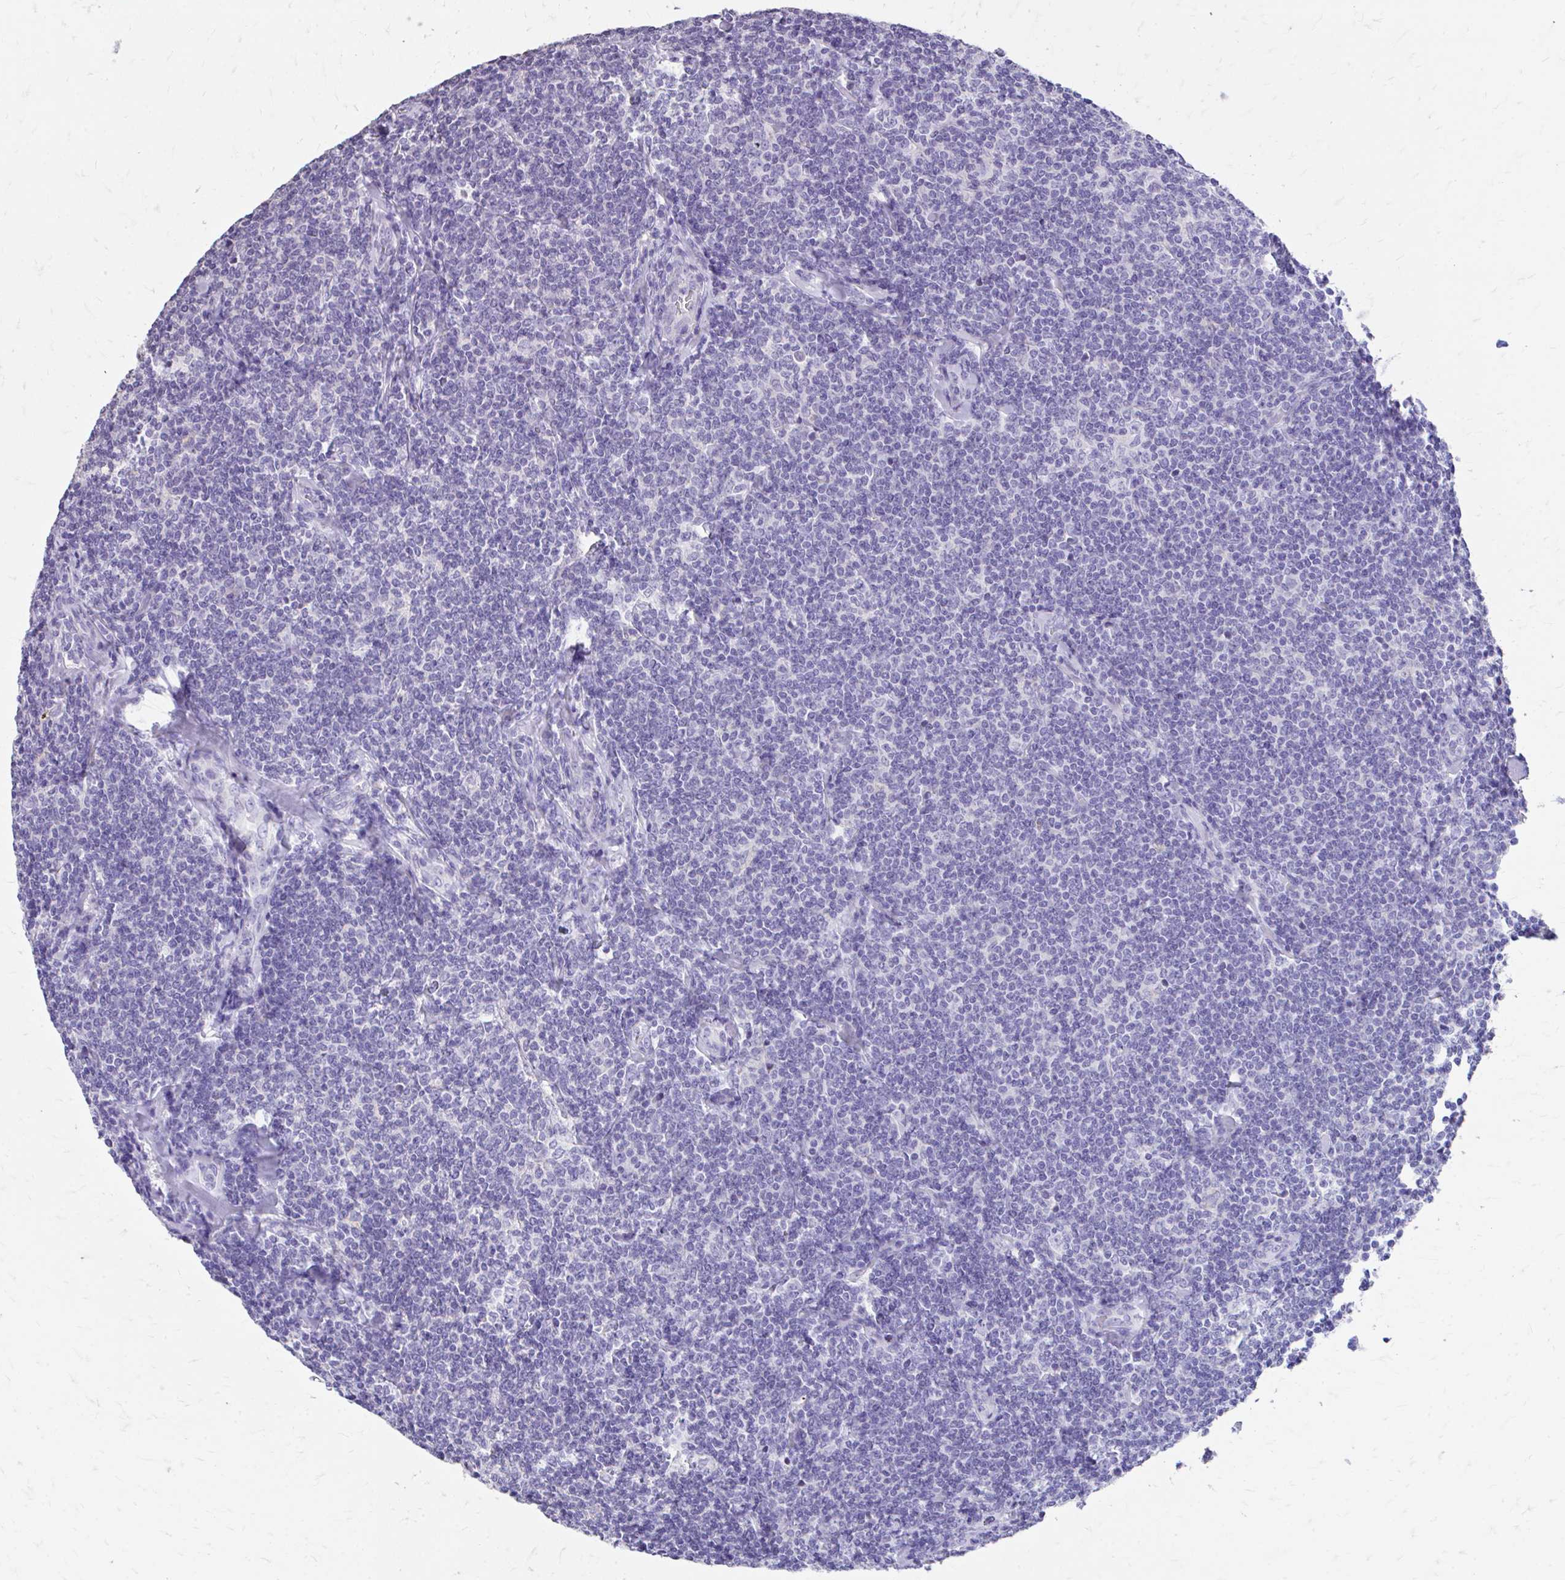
{"staining": {"intensity": "negative", "quantity": "none", "location": "none"}, "tissue": "lymphoma", "cell_type": "Tumor cells", "image_type": "cancer", "snomed": [{"axis": "morphology", "description": "Malignant lymphoma, non-Hodgkin's type, Low grade"}, {"axis": "topography", "description": "Lymph node"}], "caption": "High power microscopy micrograph of an immunohistochemistry (IHC) micrograph of malignant lymphoma, non-Hodgkin's type (low-grade), revealing no significant expression in tumor cells.", "gene": "CFH", "patient": {"sex": "female", "age": 56}}